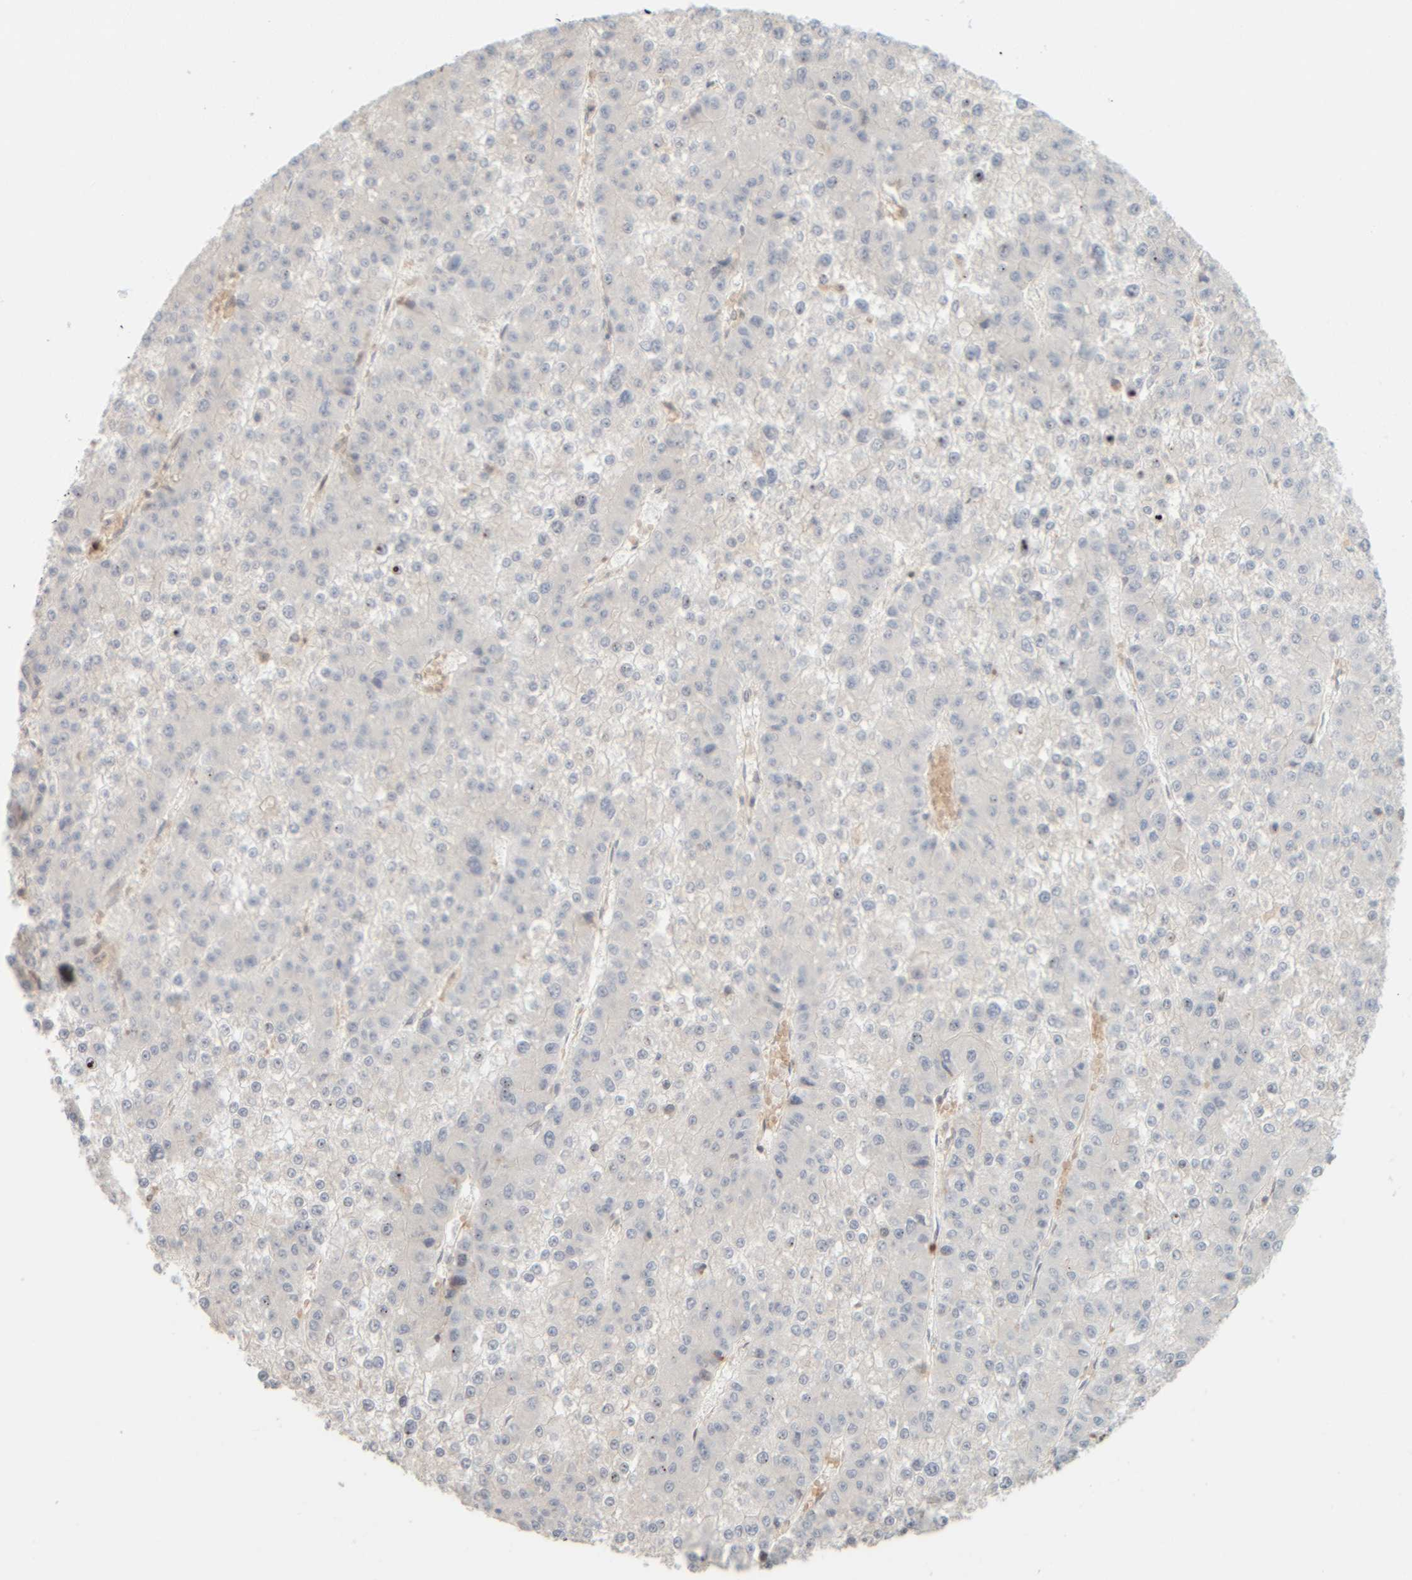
{"staining": {"intensity": "negative", "quantity": "none", "location": "none"}, "tissue": "liver cancer", "cell_type": "Tumor cells", "image_type": "cancer", "snomed": [{"axis": "morphology", "description": "Carcinoma, Hepatocellular, NOS"}, {"axis": "topography", "description": "Liver"}], "caption": "This is an IHC histopathology image of human liver cancer (hepatocellular carcinoma). There is no expression in tumor cells.", "gene": "PTGES3L-AARSD1", "patient": {"sex": "female", "age": 73}}